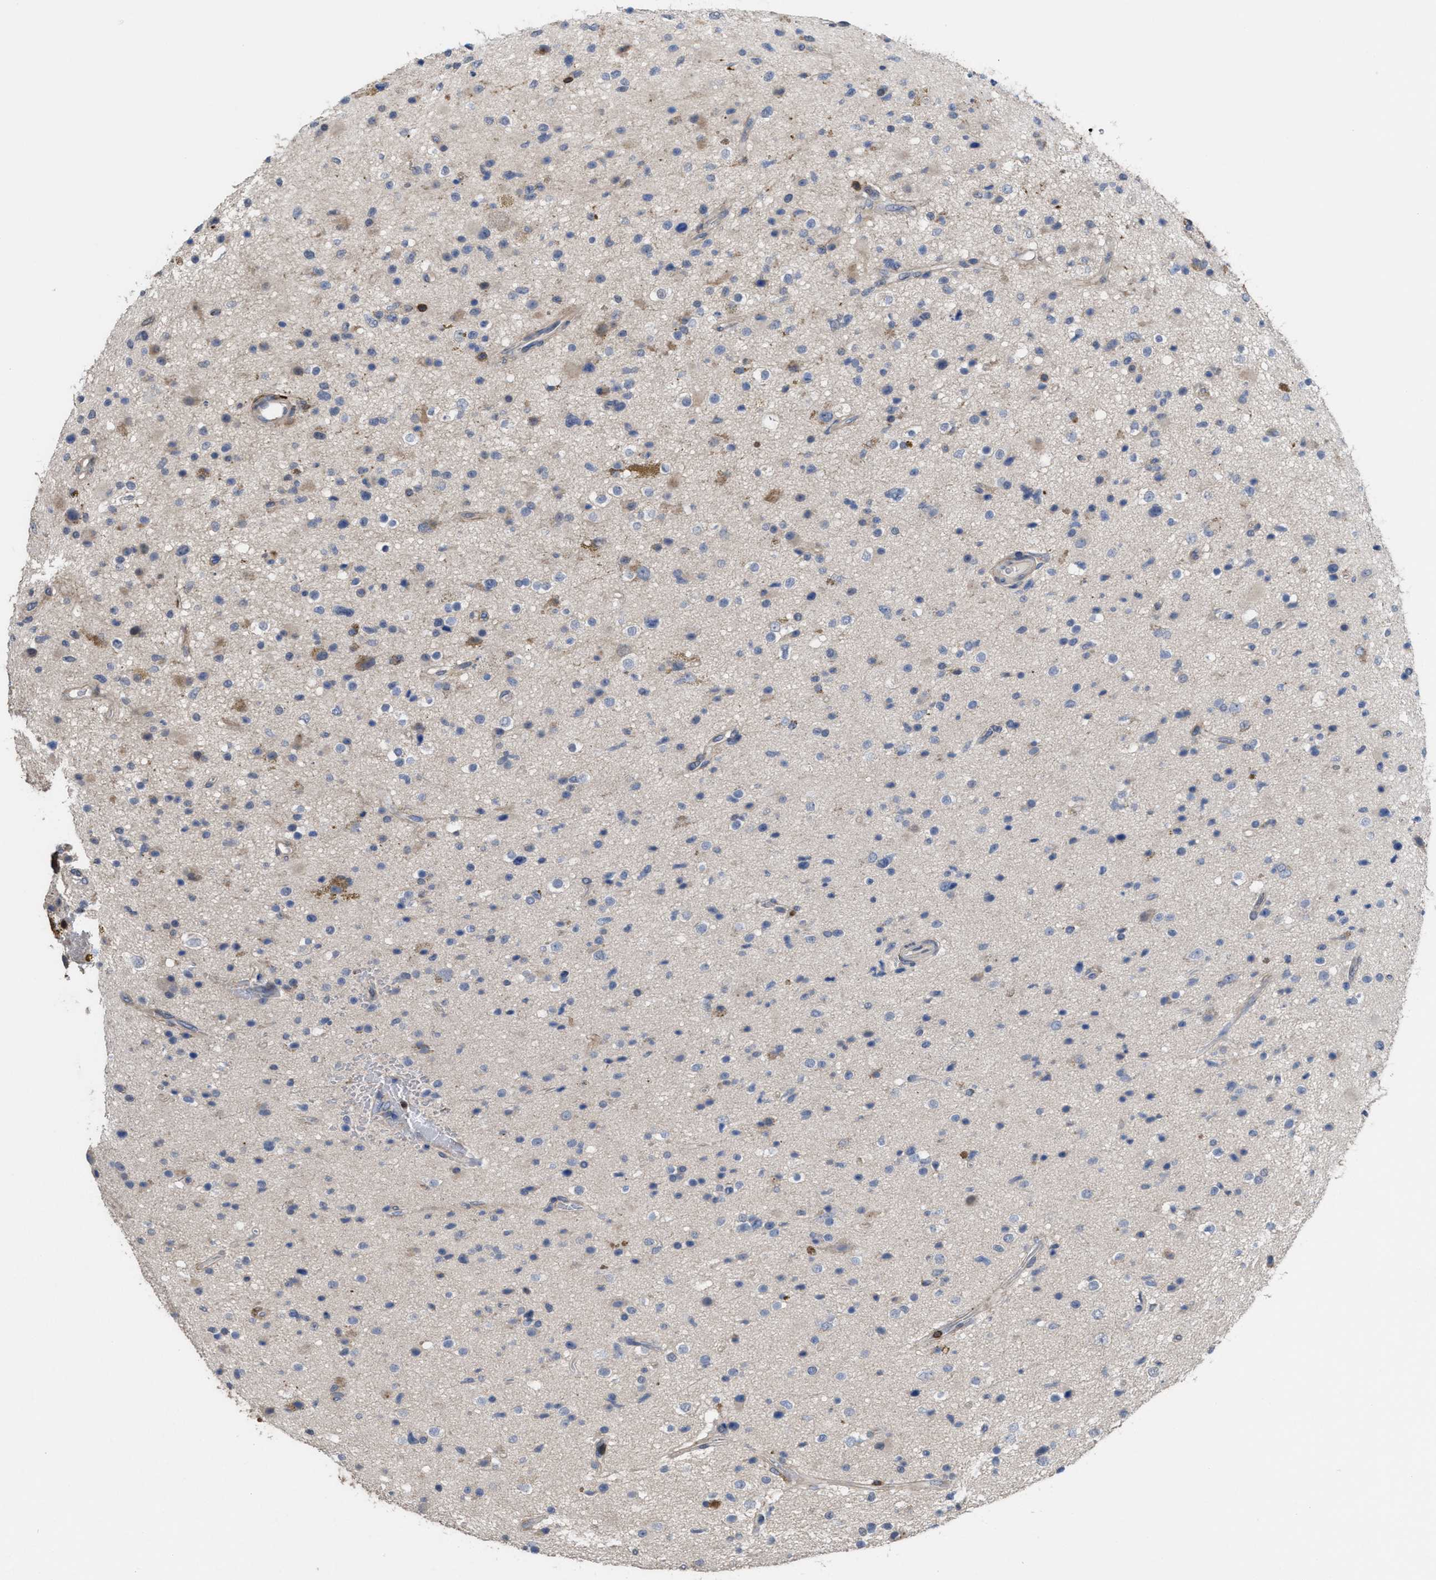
{"staining": {"intensity": "negative", "quantity": "none", "location": "none"}, "tissue": "glioma", "cell_type": "Tumor cells", "image_type": "cancer", "snomed": [{"axis": "morphology", "description": "Glioma, malignant, High grade"}, {"axis": "topography", "description": "Brain"}], "caption": "Glioma stained for a protein using immunohistochemistry (IHC) exhibits no expression tumor cells.", "gene": "PTPRE", "patient": {"sex": "male", "age": 33}}